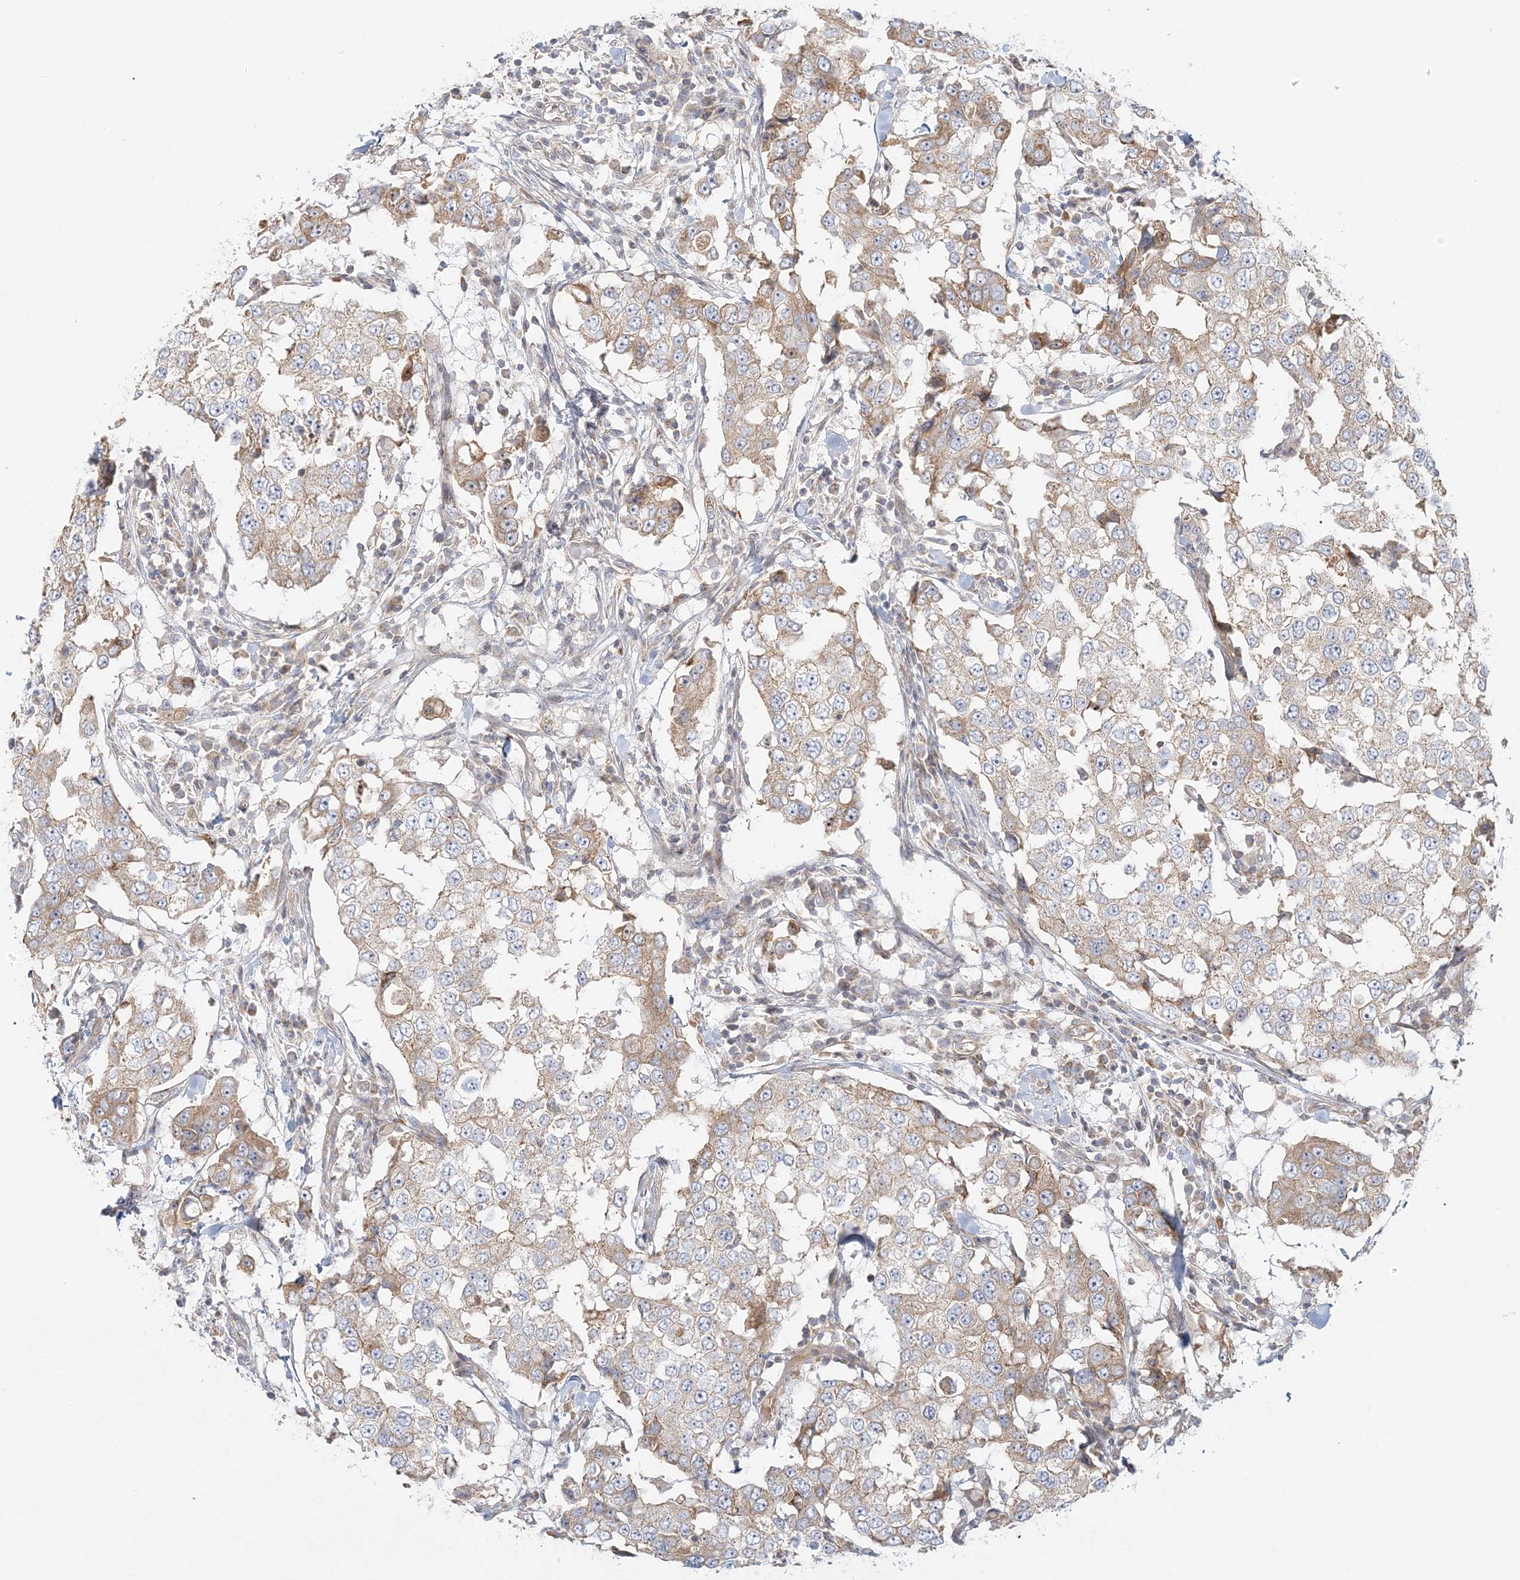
{"staining": {"intensity": "weak", "quantity": "25%-75%", "location": "cytoplasmic/membranous"}, "tissue": "breast cancer", "cell_type": "Tumor cells", "image_type": "cancer", "snomed": [{"axis": "morphology", "description": "Duct carcinoma"}, {"axis": "topography", "description": "Breast"}], "caption": "This is a histology image of immunohistochemistry (IHC) staining of breast cancer (invasive ductal carcinoma), which shows weak staining in the cytoplasmic/membranous of tumor cells.", "gene": "KIAA0232", "patient": {"sex": "female", "age": 27}}